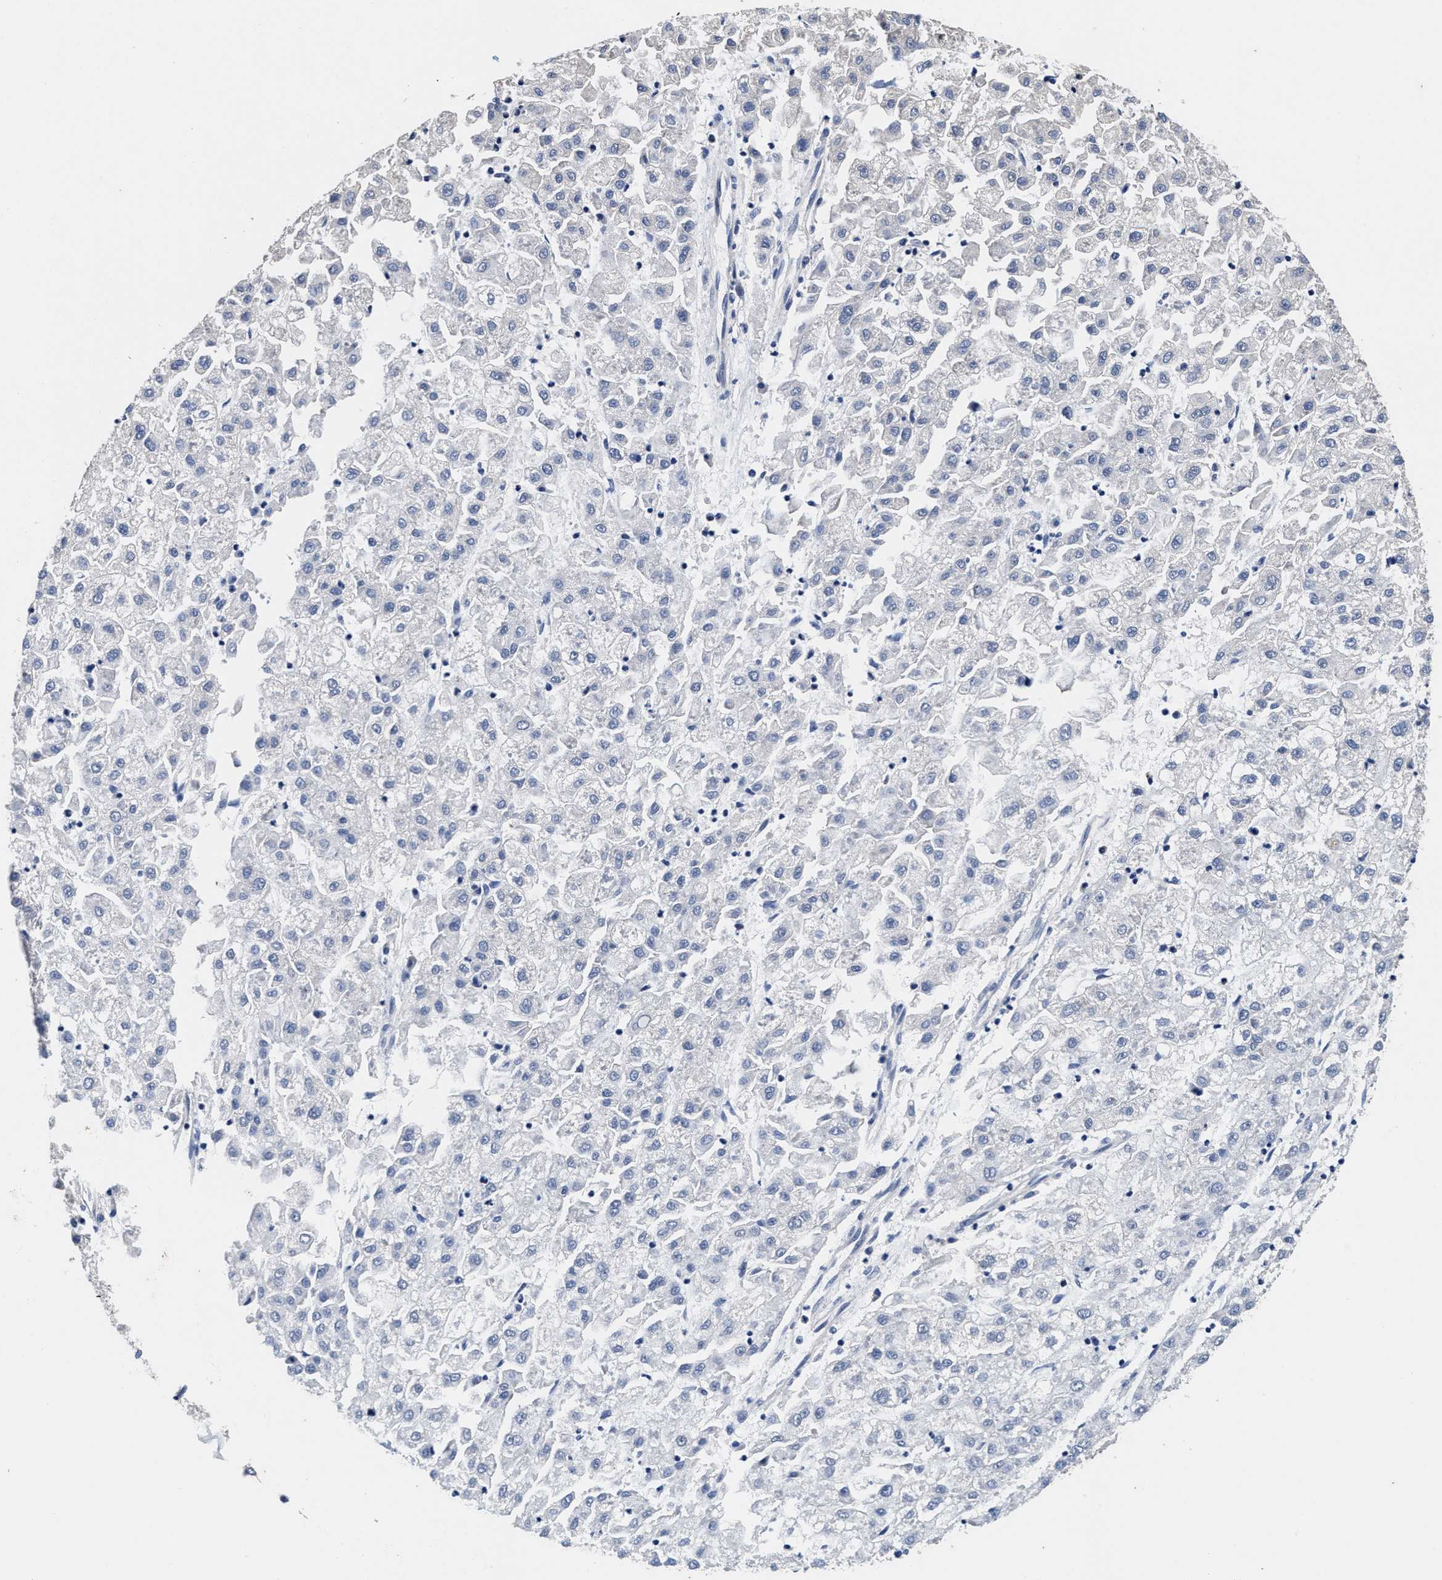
{"staining": {"intensity": "negative", "quantity": "none", "location": "none"}, "tissue": "liver cancer", "cell_type": "Tumor cells", "image_type": "cancer", "snomed": [{"axis": "morphology", "description": "Carcinoma, Hepatocellular, NOS"}, {"axis": "topography", "description": "Liver"}], "caption": "A micrograph of human liver hepatocellular carcinoma is negative for staining in tumor cells.", "gene": "TRAF6", "patient": {"sex": "male", "age": 72}}